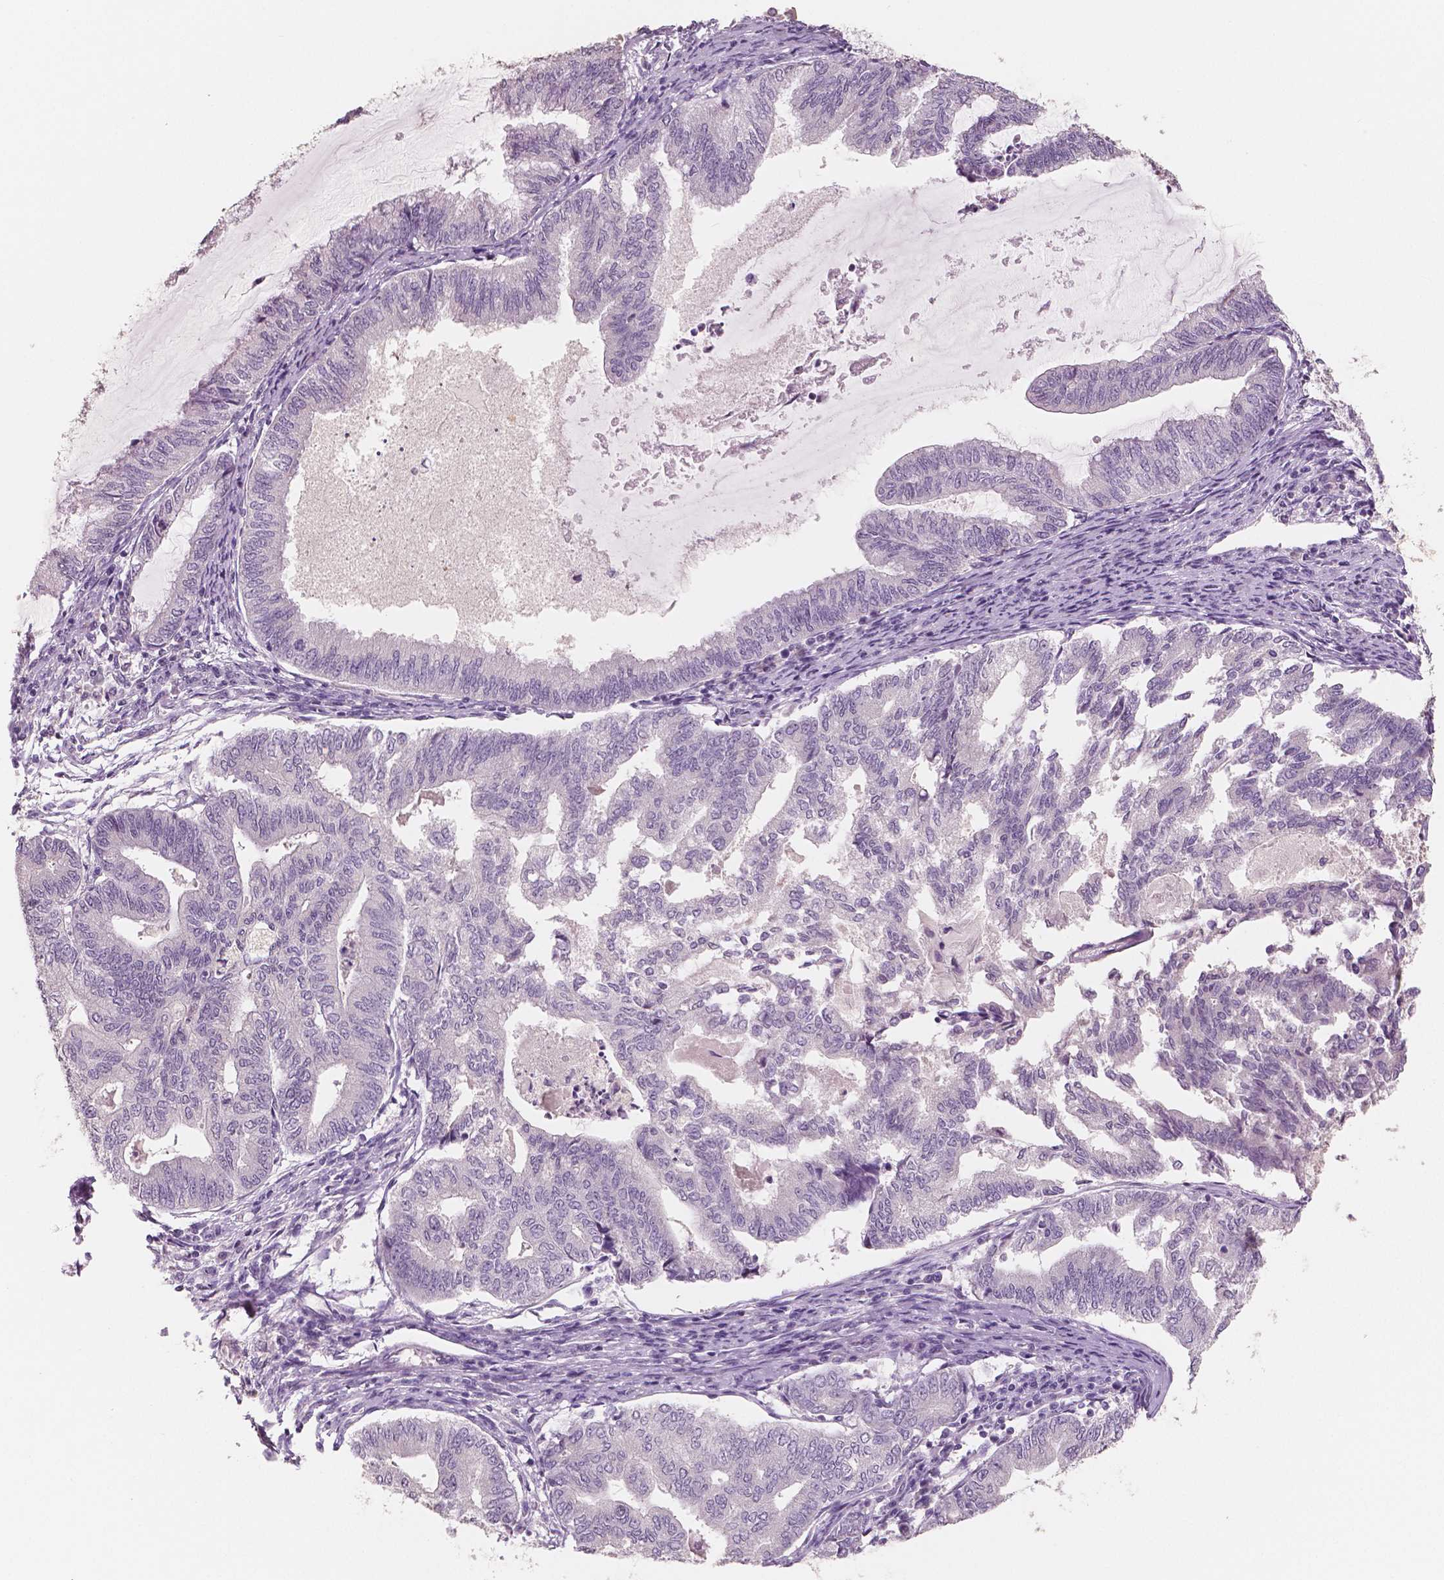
{"staining": {"intensity": "negative", "quantity": "none", "location": "none"}, "tissue": "endometrial cancer", "cell_type": "Tumor cells", "image_type": "cancer", "snomed": [{"axis": "morphology", "description": "Adenocarcinoma, NOS"}, {"axis": "topography", "description": "Endometrium"}], "caption": "High magnification brightfield microscopy of endometrial cancer (adenocarcinoma) stained with DAB (brown) and counterstained with hematoxylin (blue): tumor cells show no significant staining.", "gene": "NECAB1", "patient": {"sex": "female", "age": 79}}